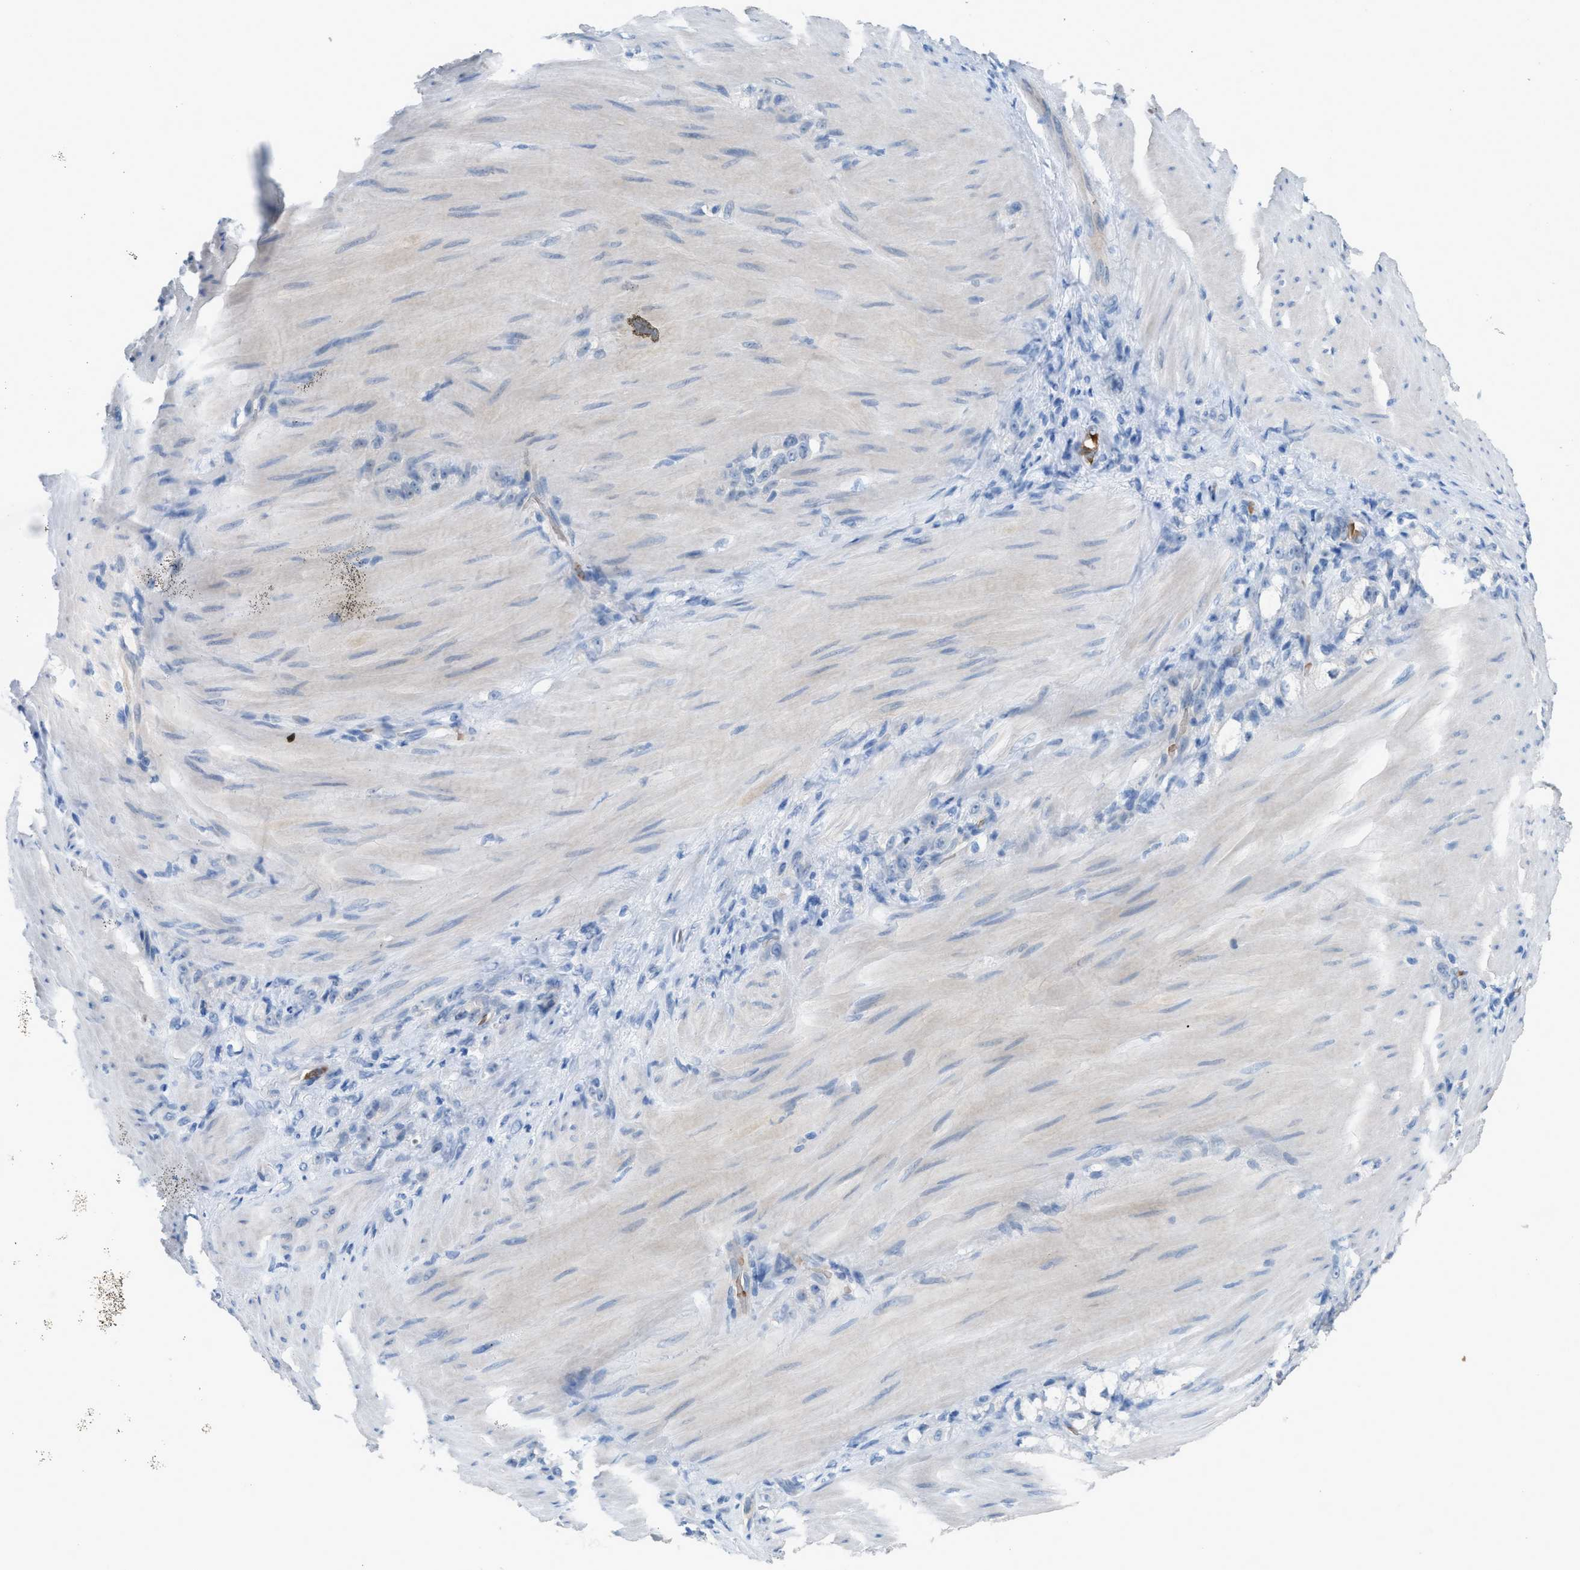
{"staining": {"intensity": "negative", "quantity": "none", "location": "none"}, "tissue": "stomach cancer", "cell_type": "Tumor cells", "image_type": "cancer", "snomed": [{"axis": "morphology", "description": "Normal tissue, NOS"}, {"axis": "morphology", "description": "Adenocarcinoma, NOS"}, {"axis": "topography", "description": "Stomach"}], "caption": "Stomach cancer stained for a protein using immunohistochemistry displays no positivity tumor cells.", "gene": "CFAP77", "patient": {"sex": "male", "age": 82}}